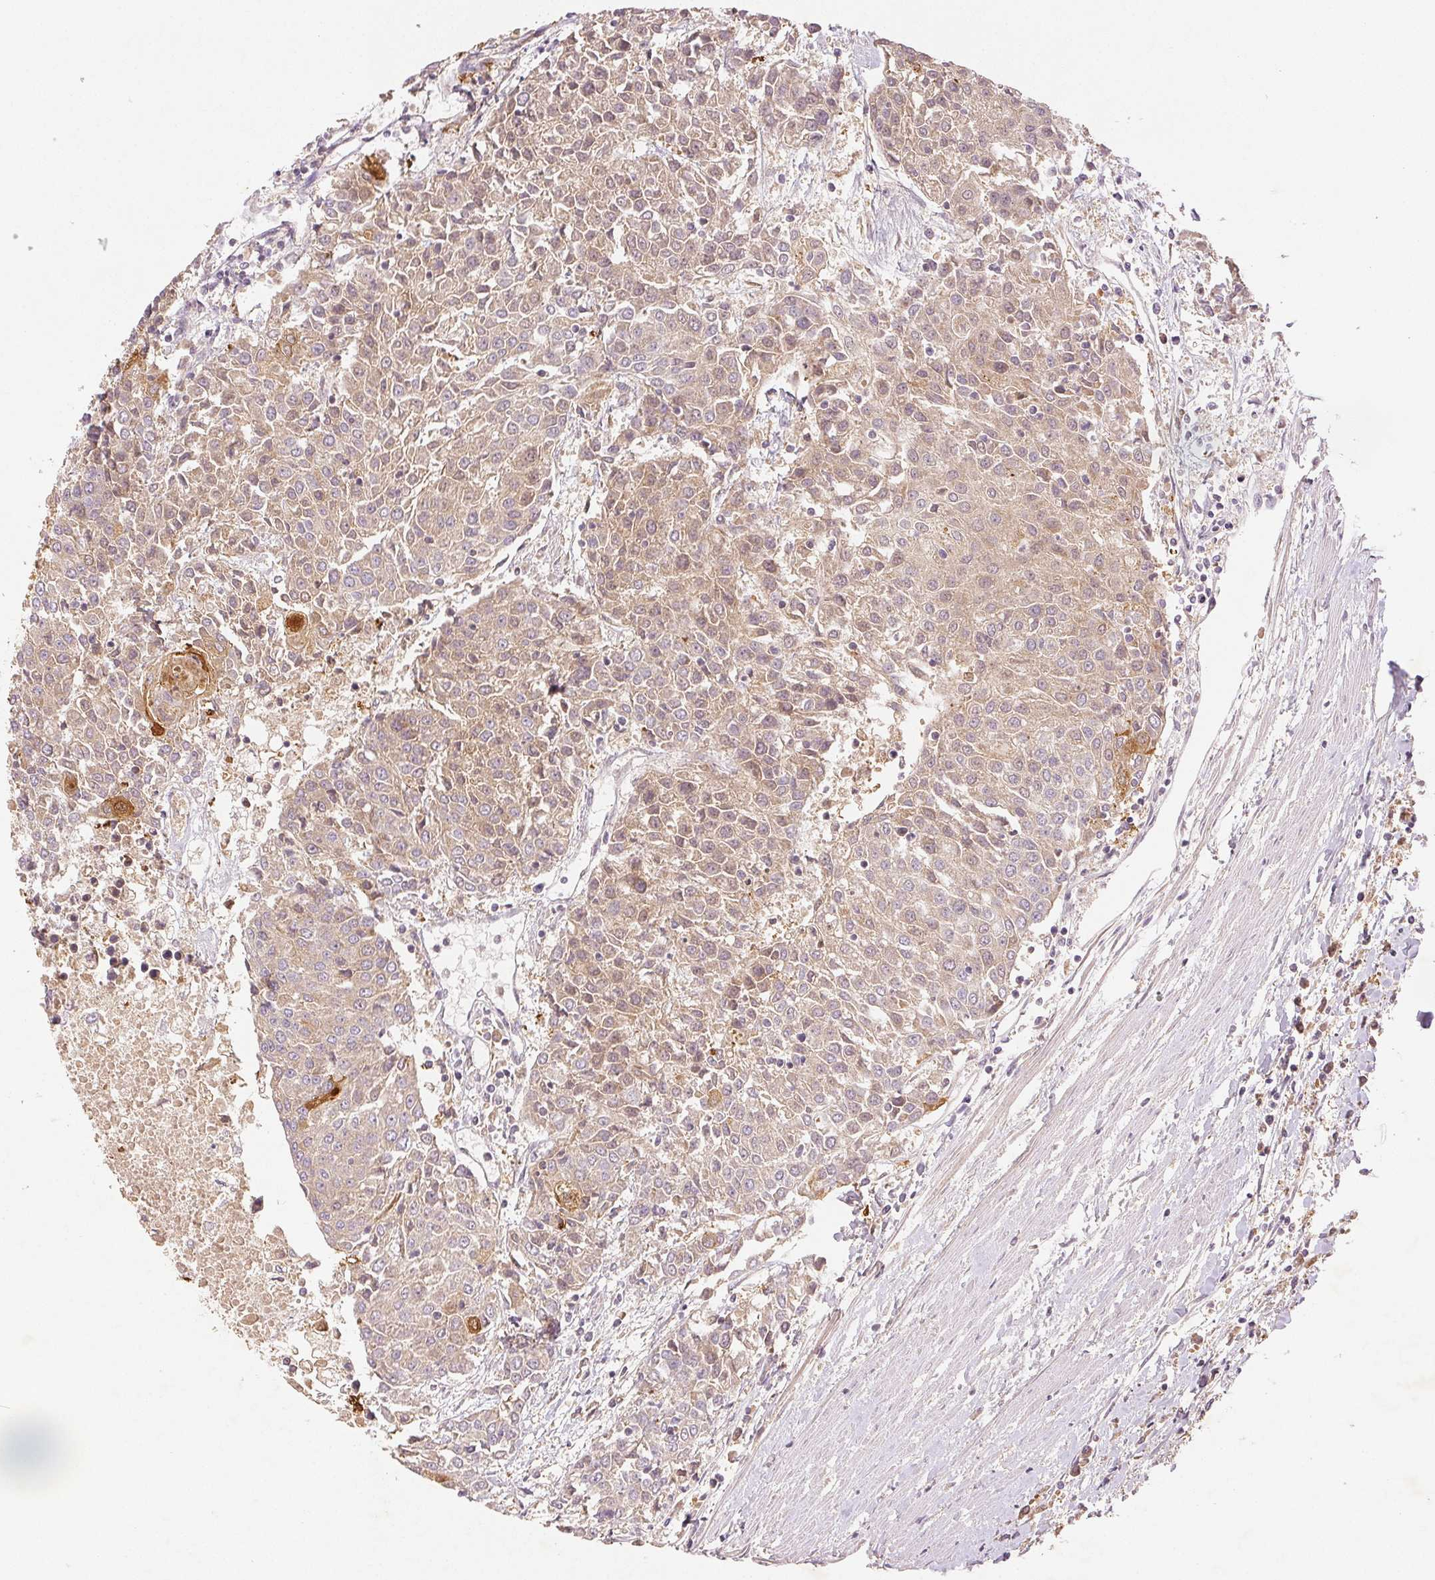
{"staining": {"intensity": "weak", "quantity": "25%-75%", "location": "cytoplasmic/membranous"}, "tissue": "urothelial cancer", "cell_type": "Tumor cells", "image_type": "cancer", "snomed": [{"axis": "morphology", "description": "Urothelial carcinoma, High grade"}, {"axis": "topography", "description": "Urinary bladder"}], "caption": "The histopathology image reveals staining of urothelial cancer, revealing weak cytoplasmic/membranous protein positivity (brown color) within tumor cells.", "gene": "YIF1B", "patient": {"sex": "female", "age": 85}}